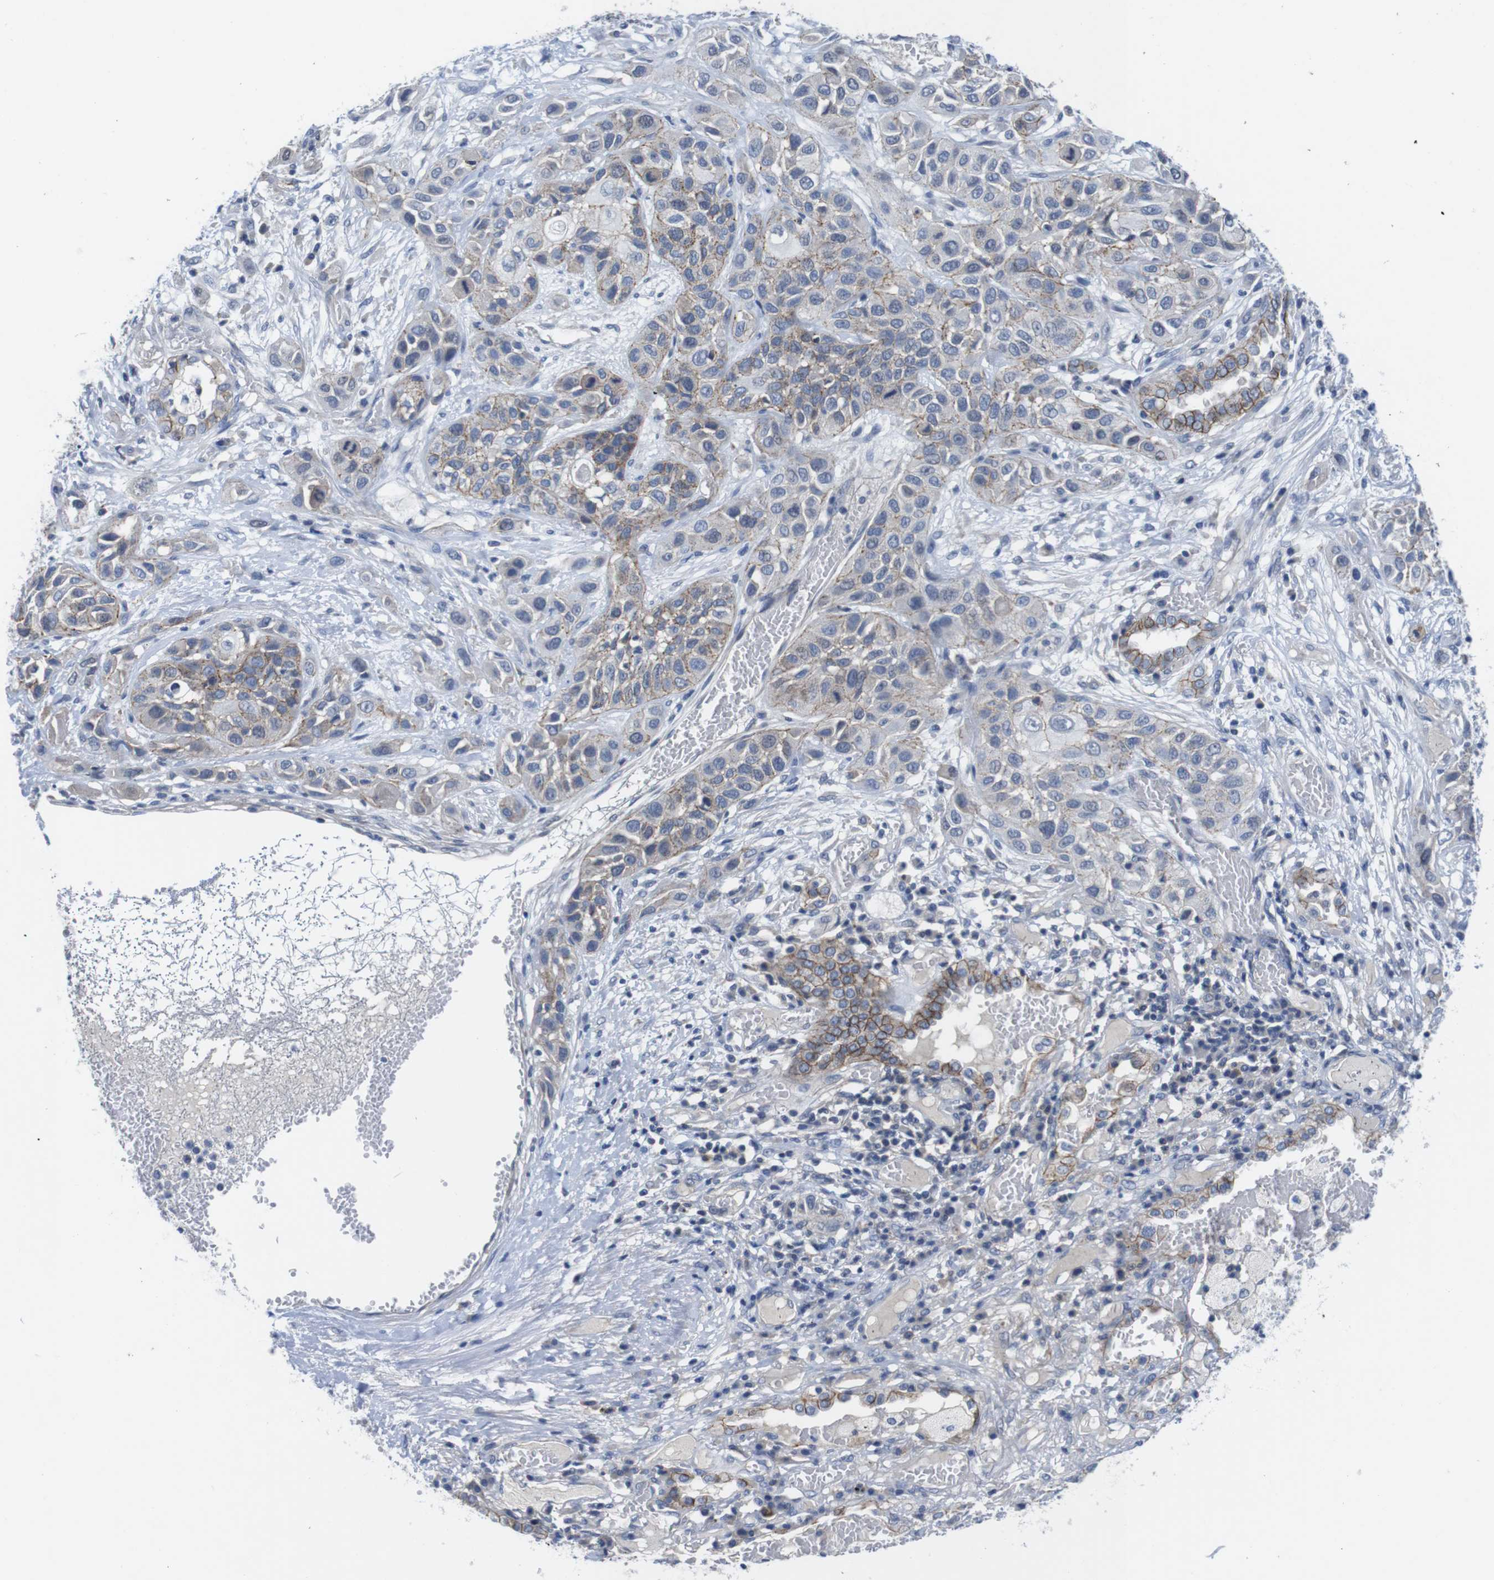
{"staining": {"intensity": "weak", "quantity": "<25%", "location": "cytoplasmic/membranous"}, "tissue": "lung cancer", "cell_type": "Tumor cells", "image_type": "cancer", "snomed": [{"axis": "morphology", "description": "Squamous cell carcinoma, NOS"}, {"axis": "topography", "description": "Lung"}], "caption": "Lung cancer stained for a protein using immunohistochemistry (IHC) exhibits no positivity tumor cells.", "gene": "SCRIB", "patient": {"sex": "male", "age": 71}}